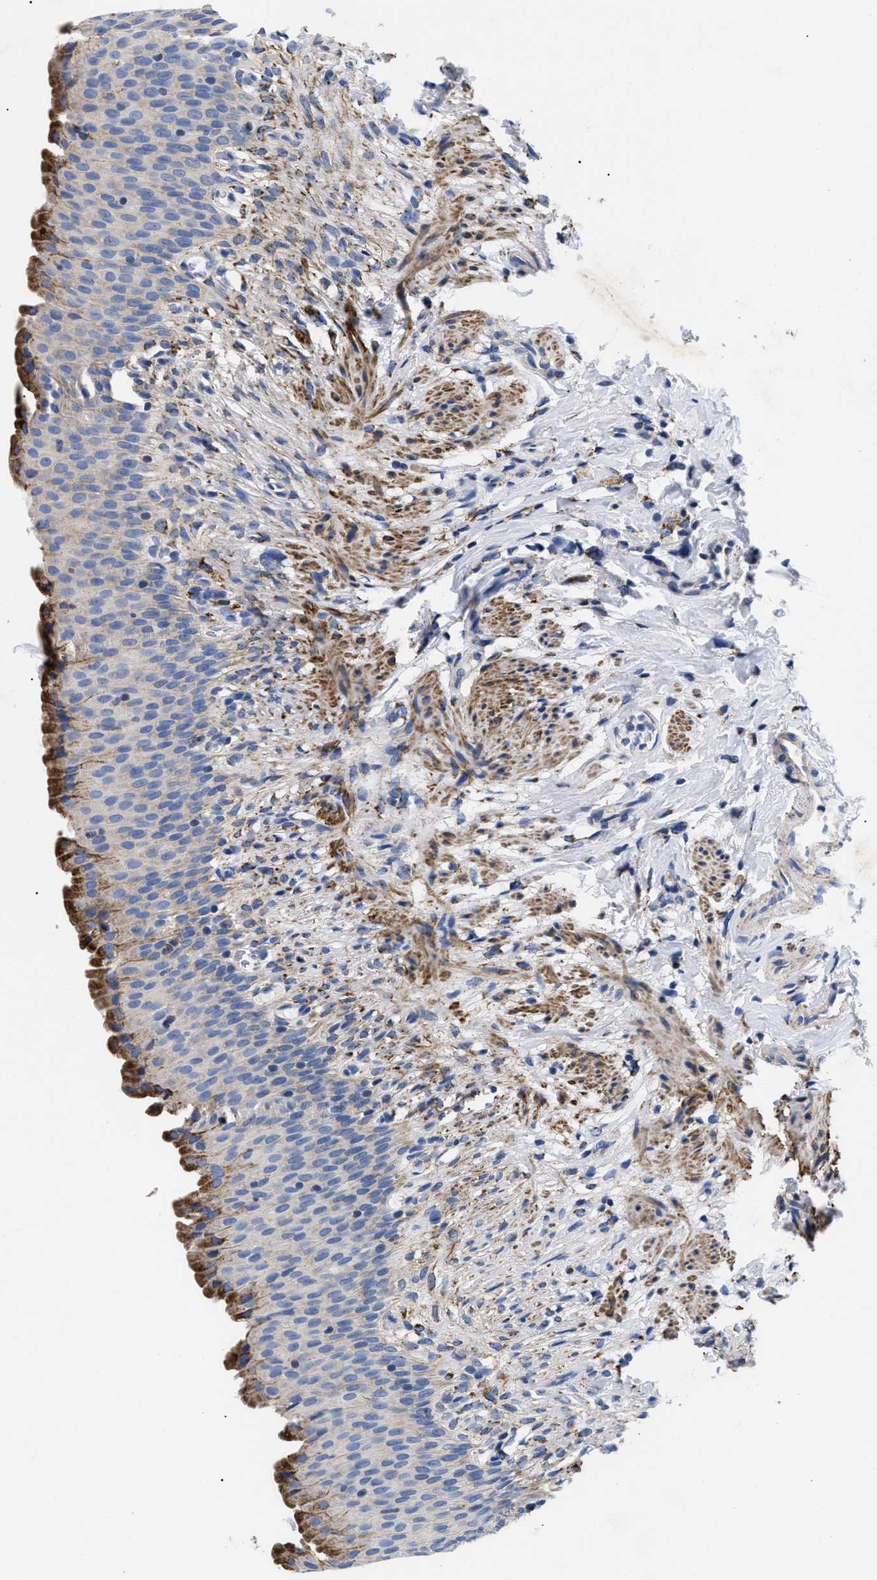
{"staining": {"intensity": "strong", "quantity": "<25%", "location": "cytoplasmic/membranous"}, "tissue": "urinary bladder", "cell_type": "Urothelial cells", "image_type": "normal", "snomed": [{"axis": "morphology", "description": "Normal tissue, NOS"}, {"axis": "topography", "description": "Urinary bladder"}], "caption": "Unremarkable urinary bladder reveals strong cytoplasmic/membranous staining in approximately <25% of urothelial cells, visualized by immunohistochemistry.", "gene": "GPR149", "patient": {"sex": "female", "age": 79}}